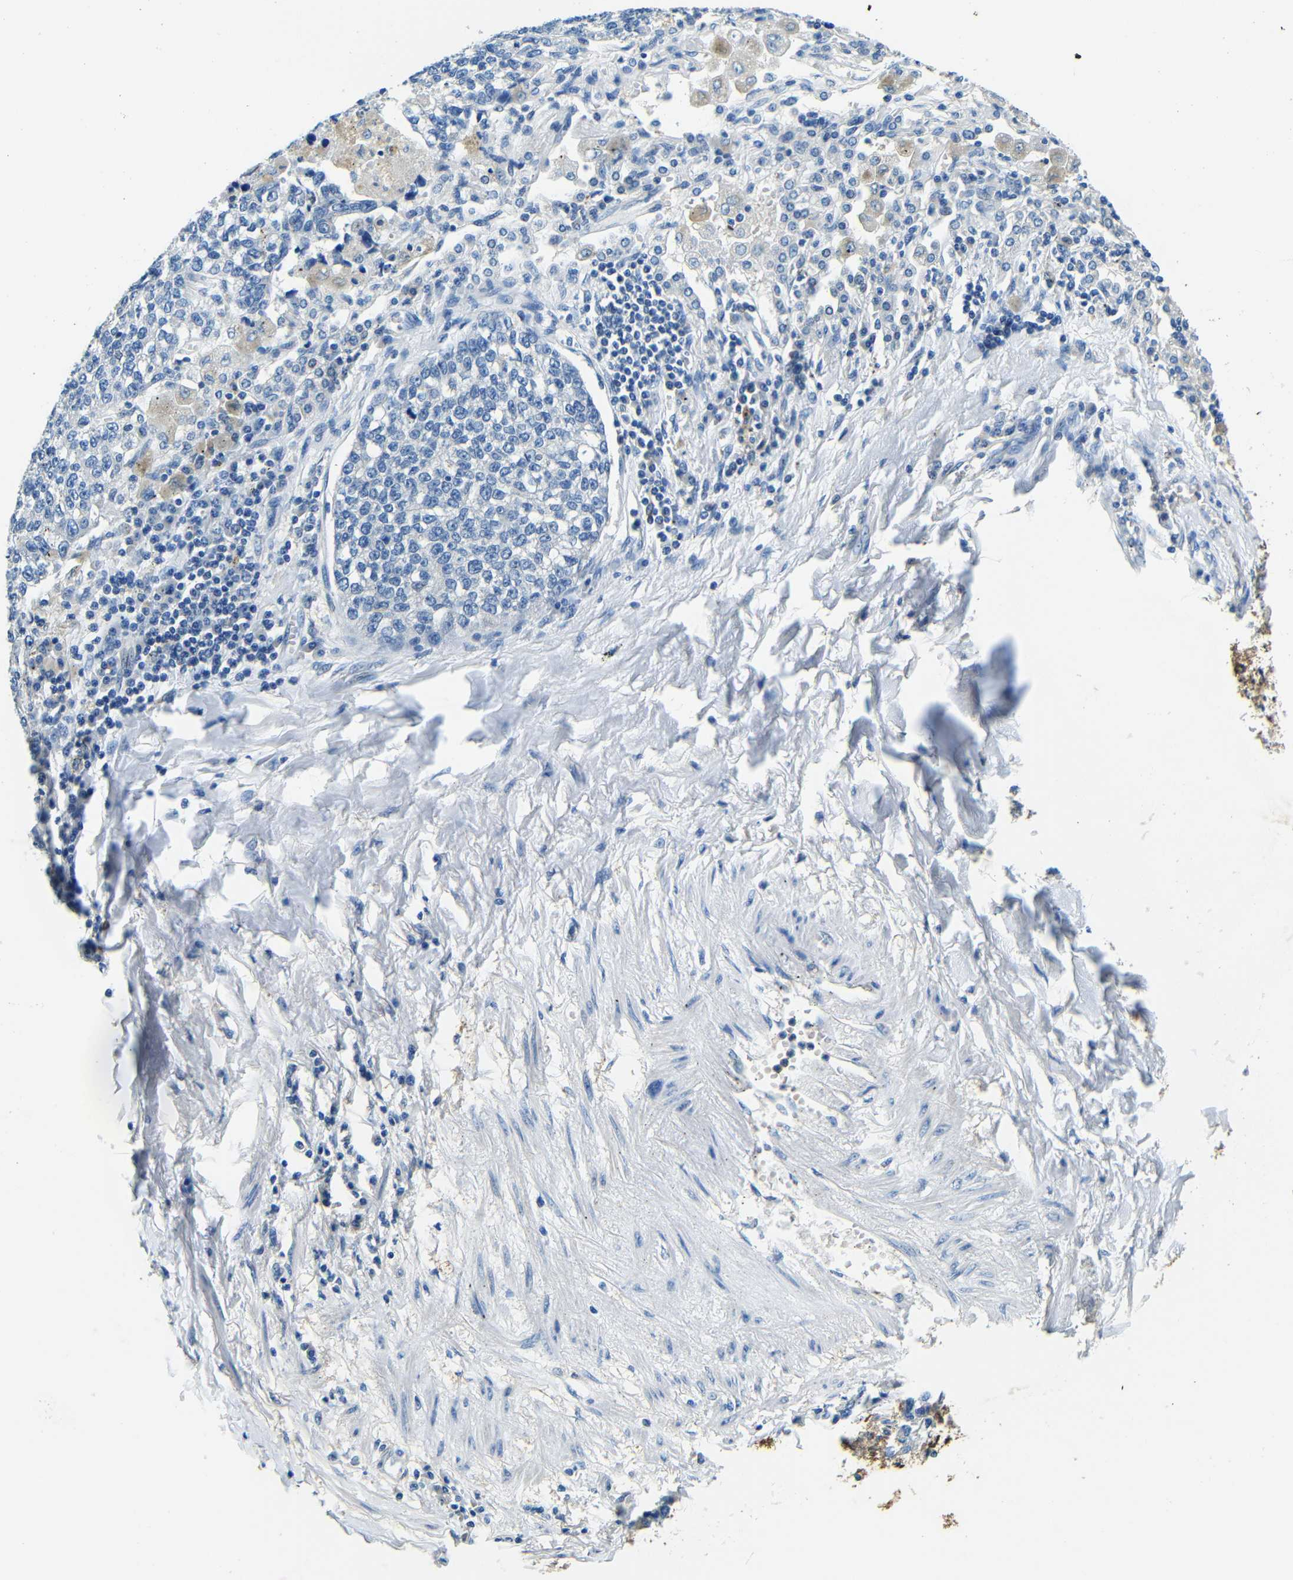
{"staining": {"intensity": "negative", "quantity": "none", "location": "none"}, "tissue": "lung cancer", "cell_type": "Tumor cells", "image_type": "cancer", "snomed": [{"axis": "morphology", "description": "Adenocarcinoma, NOS"}, {"axis": "topography", "description": "Lung"}], "caption": "A photomicrograph of adenocarcinoma (lung) stained for a protein exhibits no brown staining in tumor cells. Nuclei are stained in blue.", "gene": "FMO5", "patient": {"sex": "male", "age": 49}}